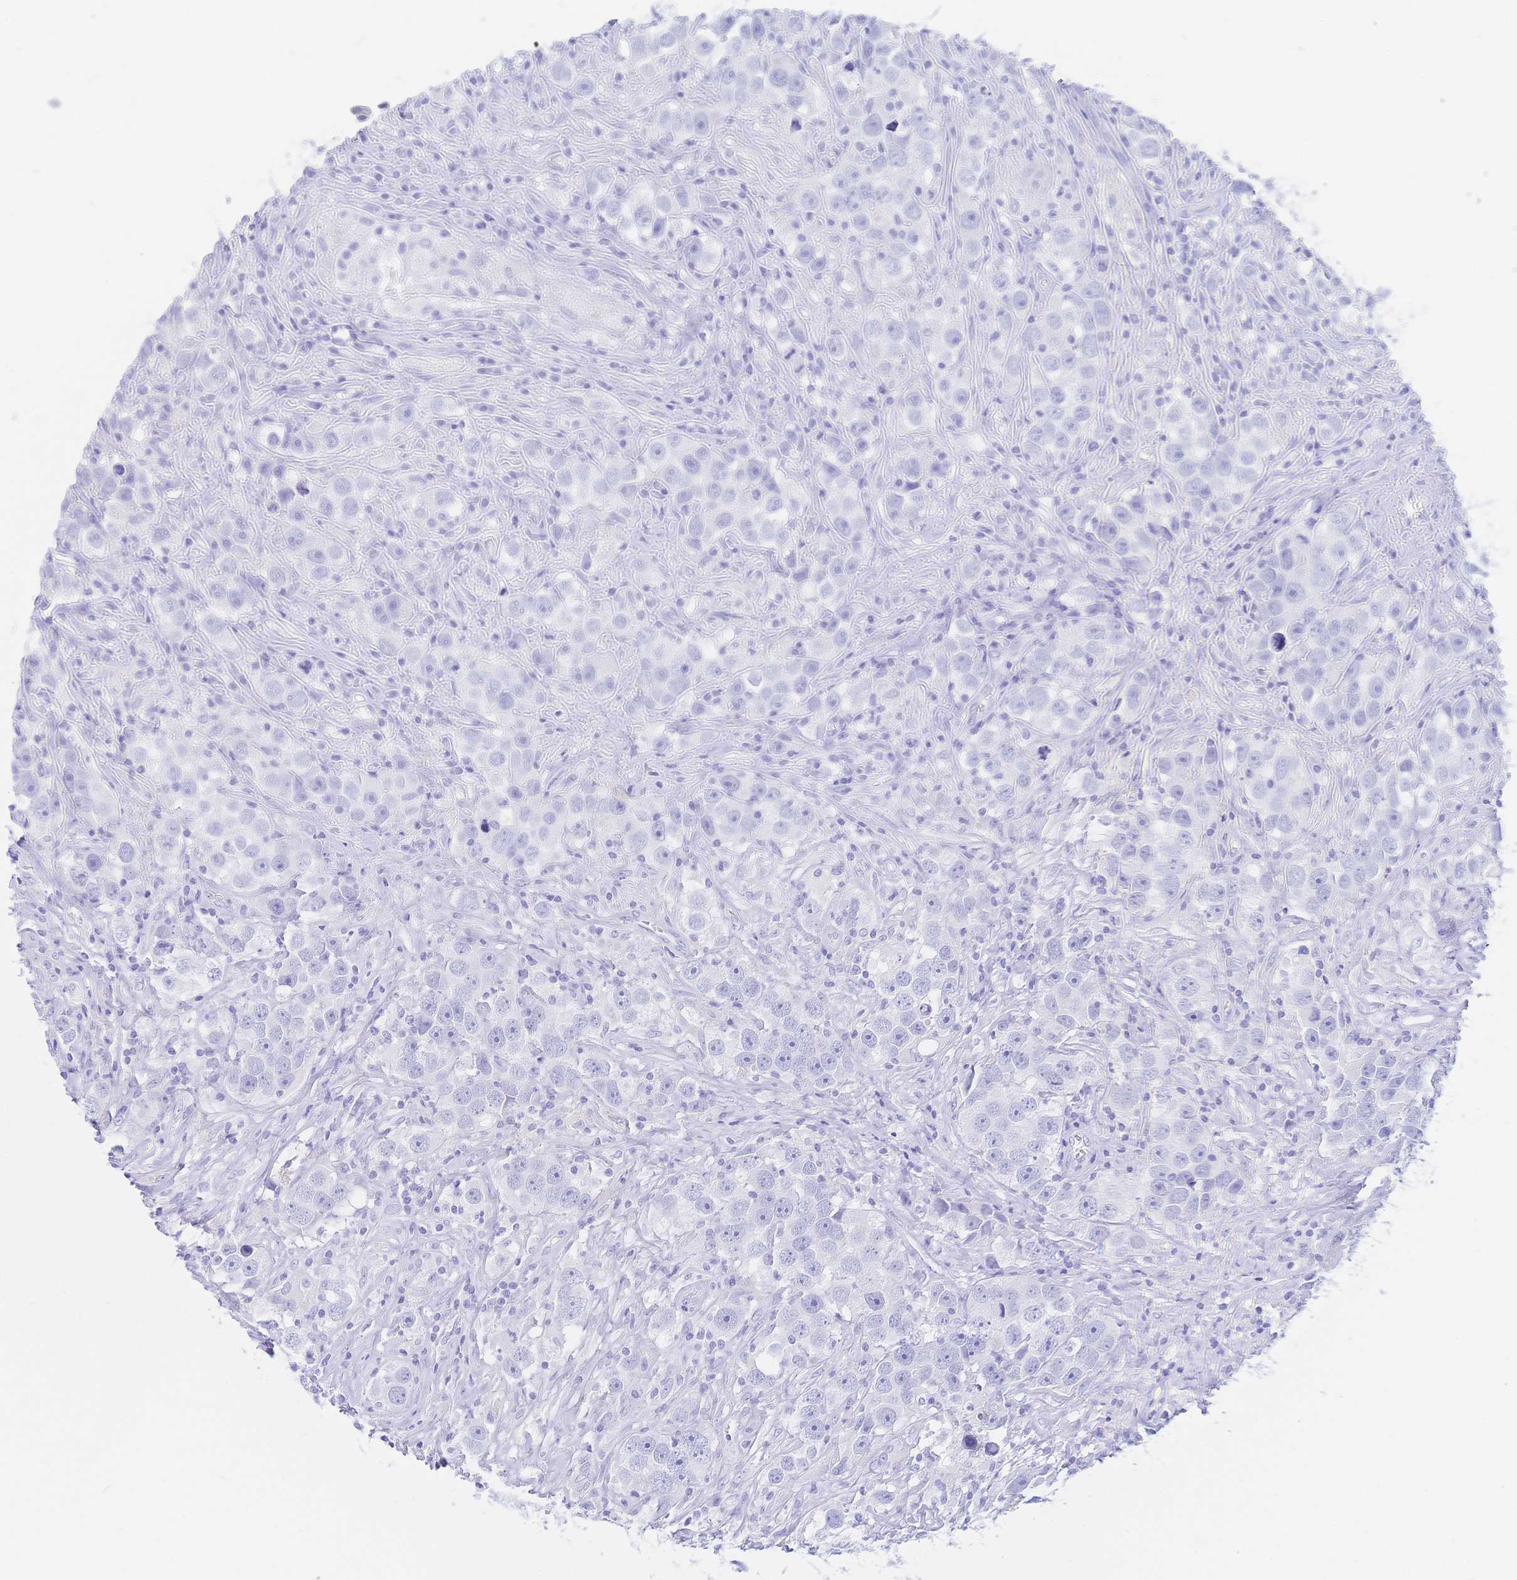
{"staining": {"intensity": "negative", "quantity": "none", "location": "none"}, "tissue": "testis cancer", "cell_type": "Tumor cells", "image_type": "cancer", "snomed": [{"axis": "morphology", "description": "Seminoma, NOS"}, {"axis": "topography", "description": "Testis"}], "caption": "Immunohistochemistry (IHC) micrograph of human seminoma (testis) stained for a protein (brown), which reveals no positivity in tumor cells.", "gene": "MEP1B", "patient": {"sex": "male", "age": 49}}